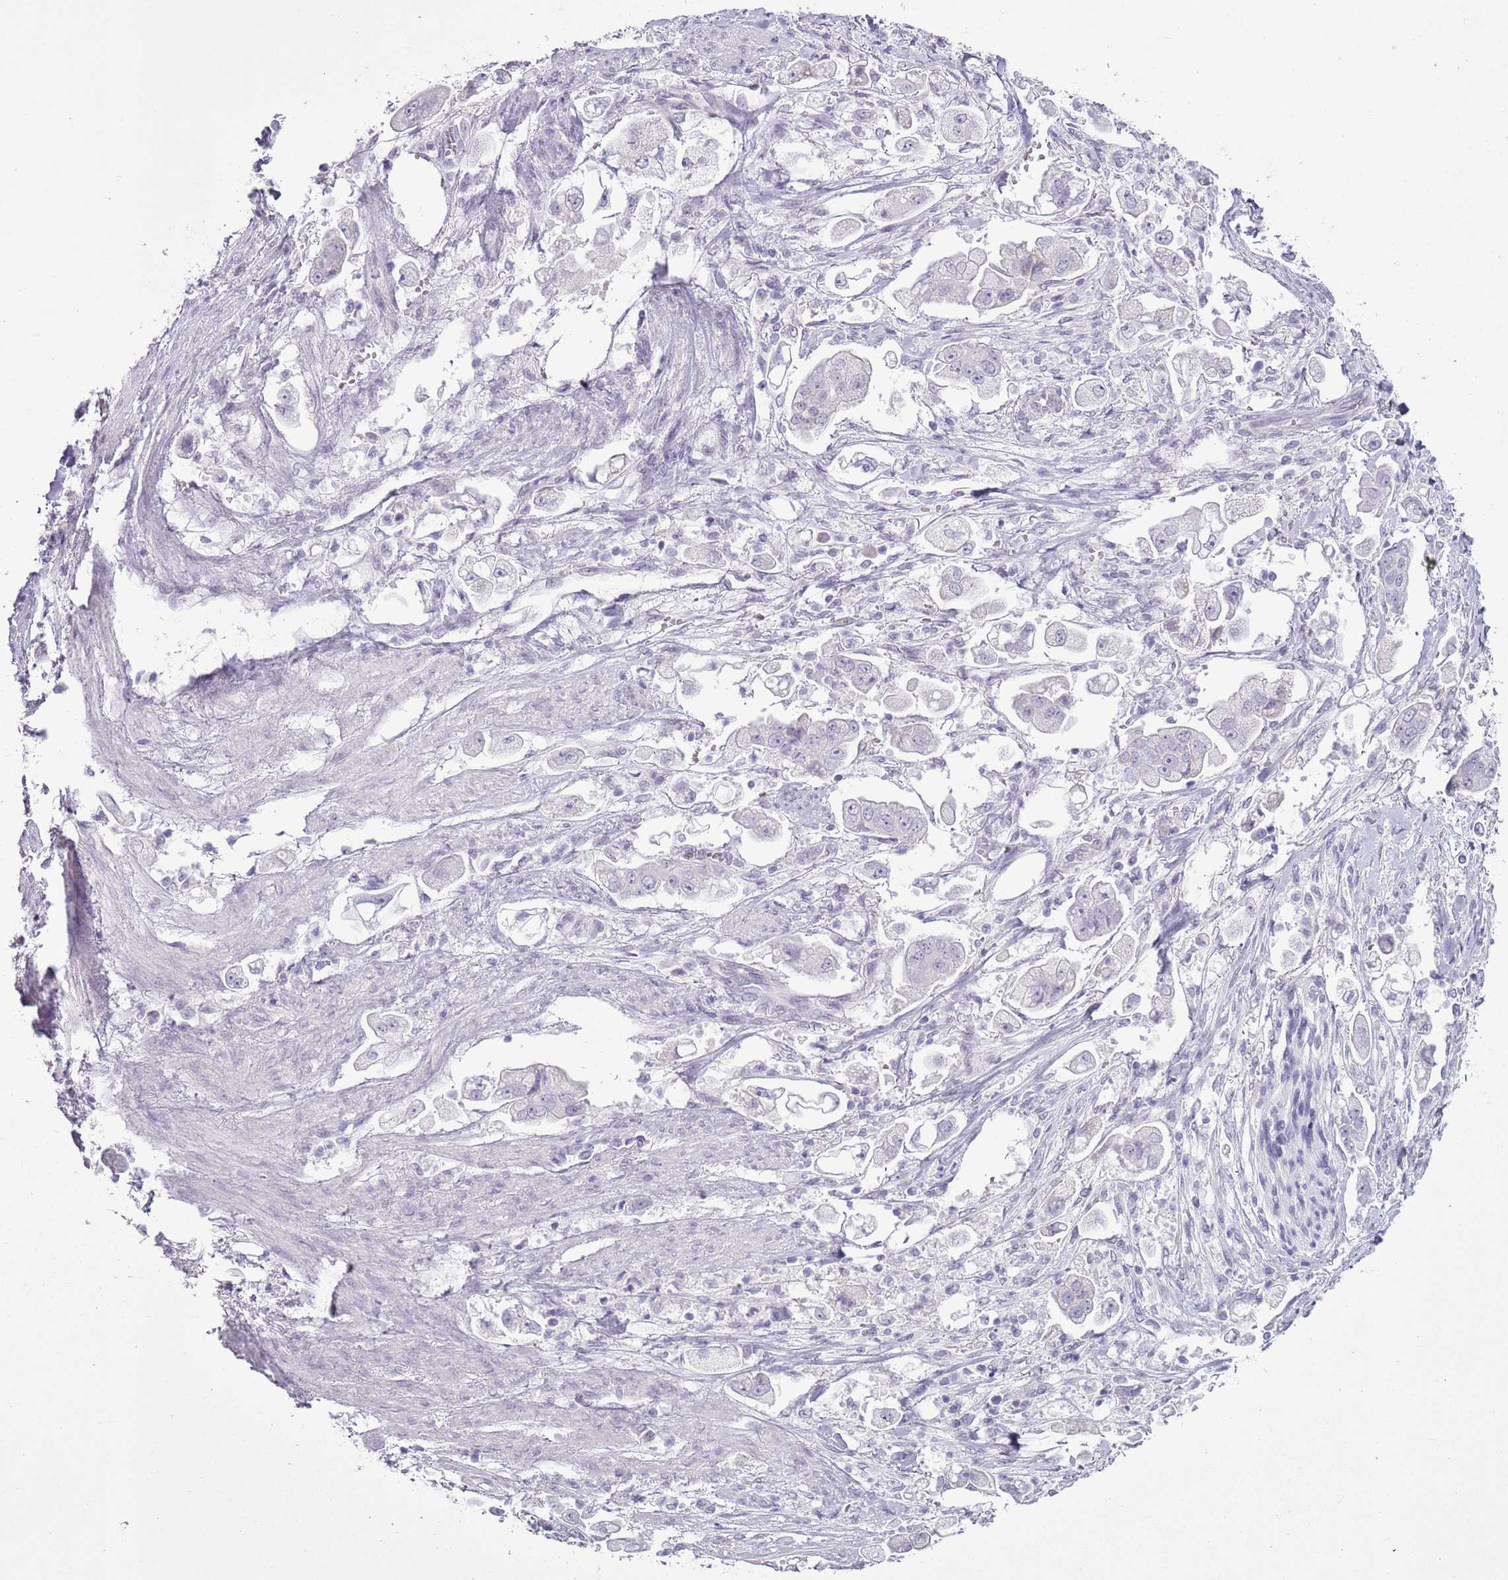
{"staining": {"intensity": "negative", "quantity": "none", "location": "none"}, "tissue": "stomach cancer", "cell_type": "Tumor cells", "image_type": "cancer", "snomed": [{"axis": "morphology", "description": "Adenocarcinoma, NOS"}, {"axis": "topography", "description": "Stomach"}], "caption": "Stomach cancer was stained to show a protein in brown. There is no significant positivity in tumor cells.", "gene": "RPL3L", "patient": {"sex": "male", "age": 62}}